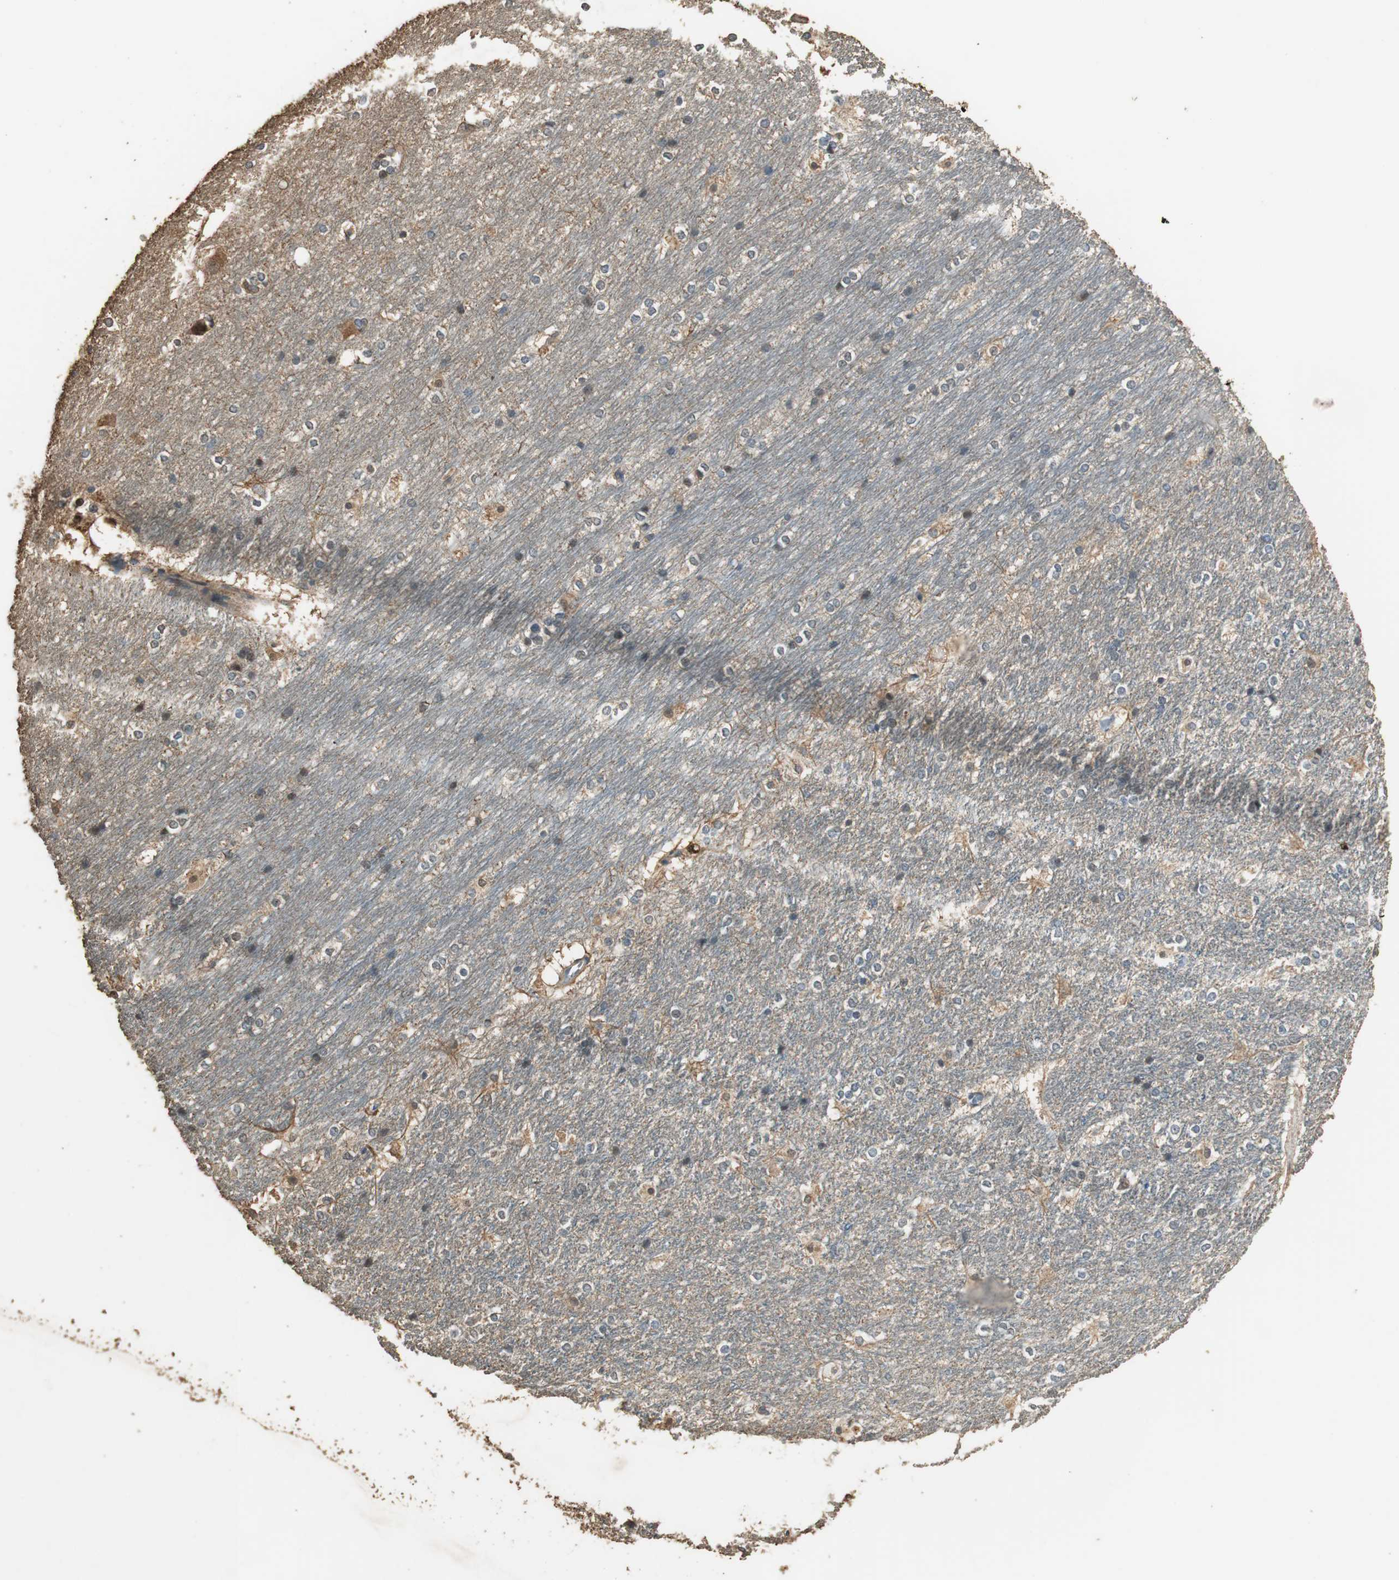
{"staining": {"intensity": "moderate", "quantity": "25%-75%", "location": "cytoplasmic/membranous,nuclear"}, "tissue": "hippocampus", "cell_type": "Glial cells", "image_type": "normal", "snomed": [{"axis": "morphology", "description": "Normal tissue, NOS"}, {"axis": "topography", "description": "Hippocampus"}], "caption": "The immunohistochemical stain labels moderate cytoplasmic/membranous,nuclear staining in glial cells of normal hippocampus.", "gene": "TMPRSS4", "patient": {"sex": "female", "age": 19}}